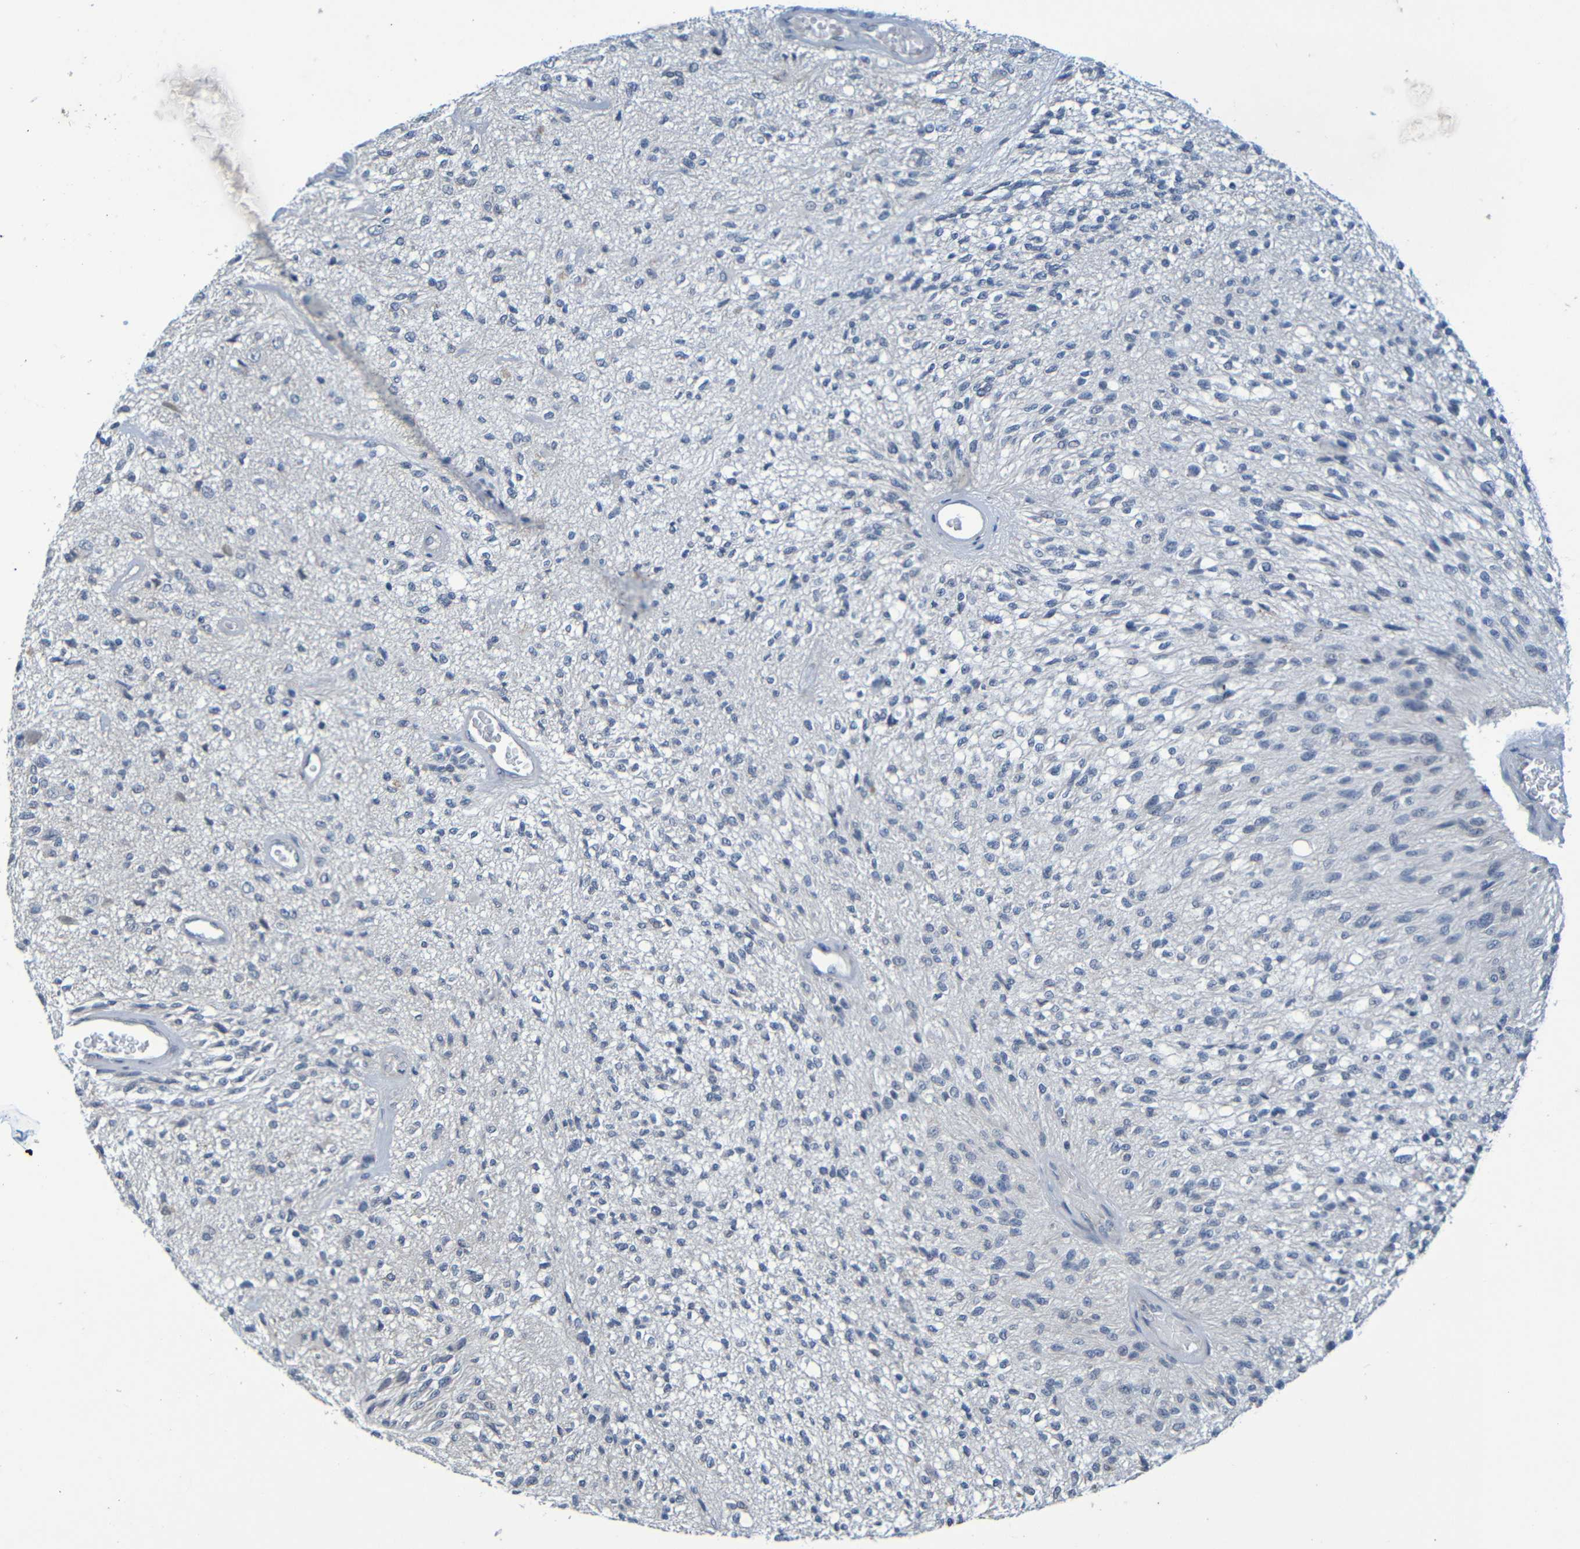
{"staining": {"intensity": "negative", "quantity": "none", "location": "none"}, "tissue": "glioma", "cell_type": "Tumor cells", "image_type": "cancer", "snomed": [{"axis": "morphology", "description": "Normal tissue, NOS"}, {"axis": "morphology", "description": "Glioma, malignant, High grade"}, {"axis": "topography", "description": "Cerebral cortex"}], "caption": "Image shows no protein staining in tumor cells of glioma tissue. Brightfield microscopy of IHC stained with DAB (3,3'-diaminobenzidine) (brown) and hematoxylin (blue), captured at high magnification.", "gene": "C3AR1", "patient": {"sex": "male", "age": 77}}